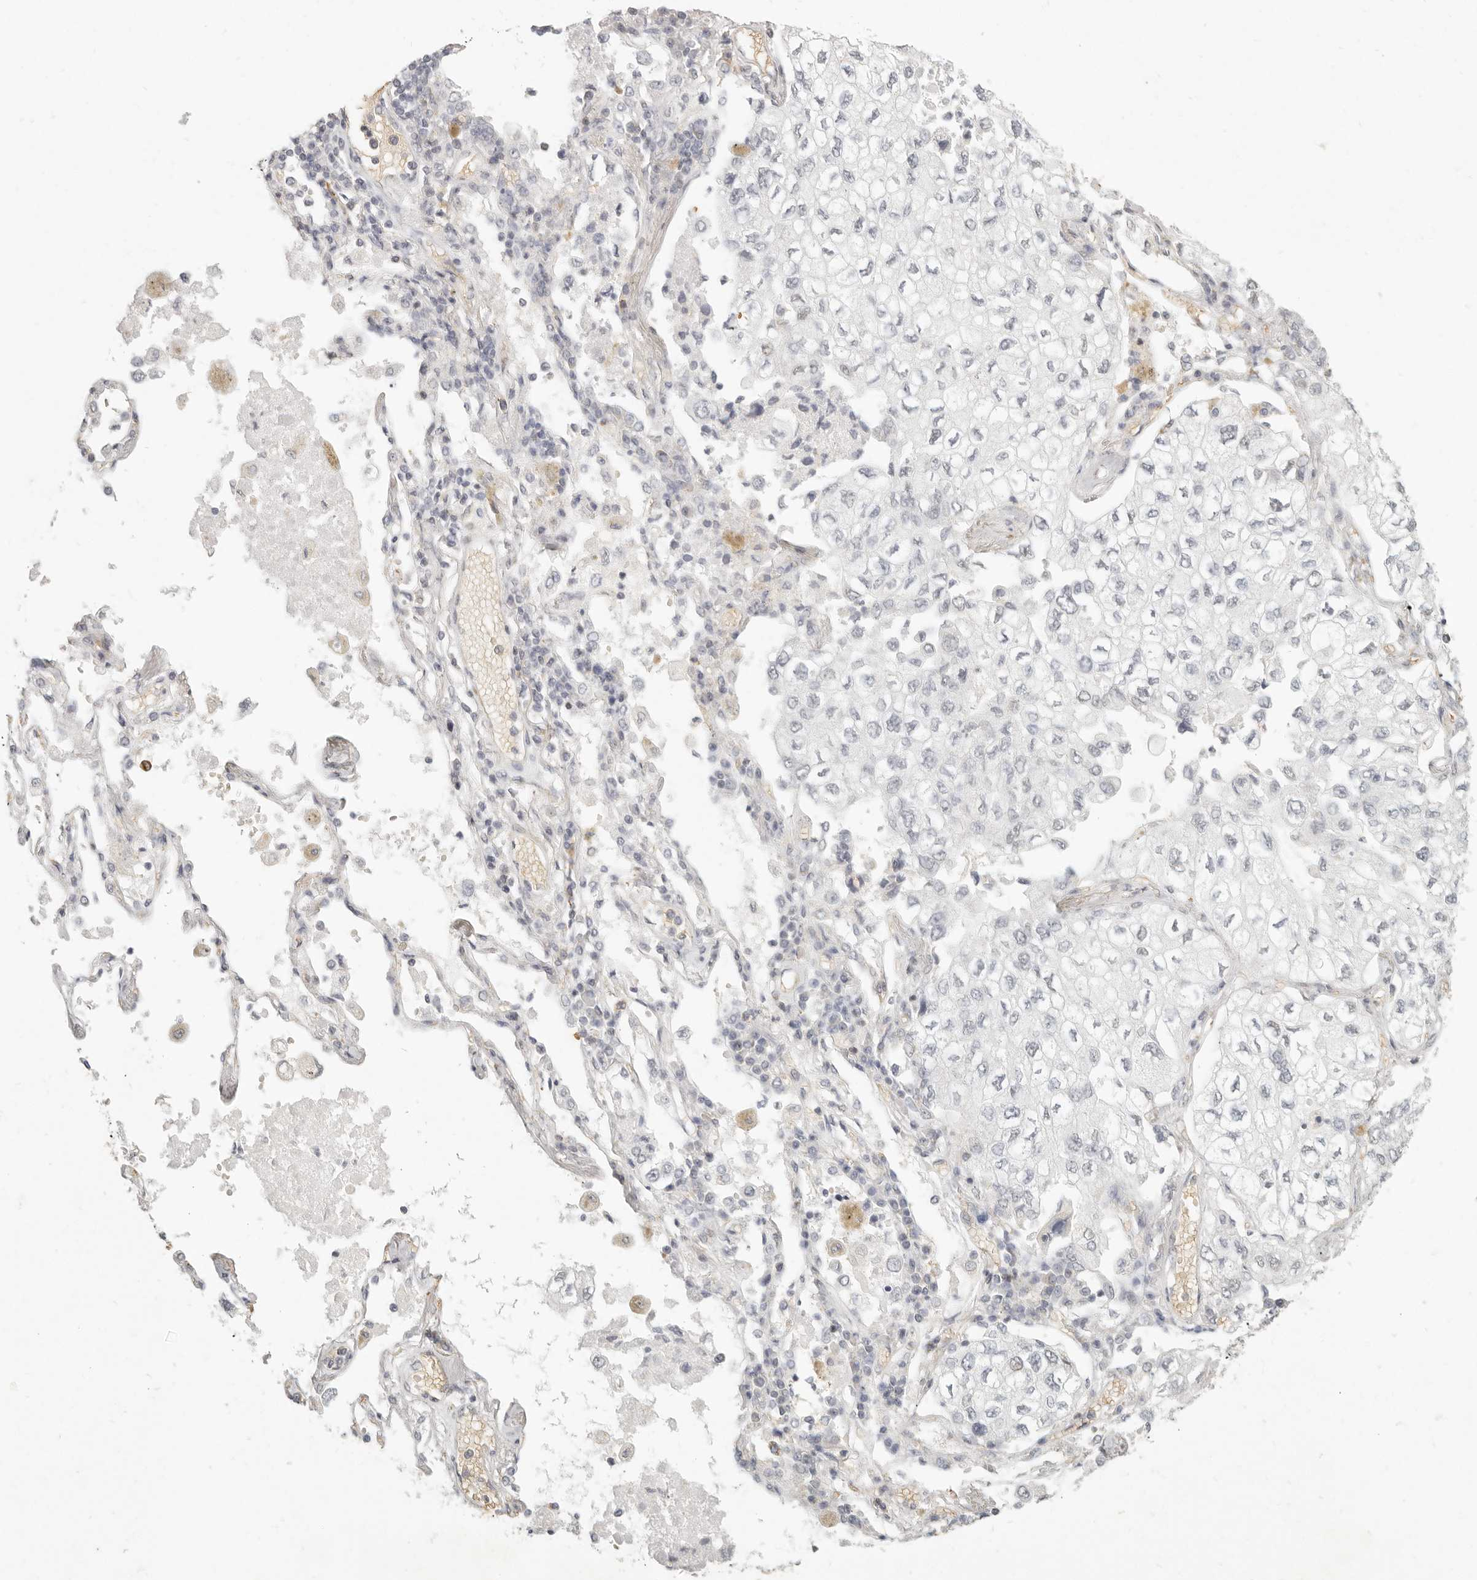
{"staining": {"intensity": "negative", "quantity": "none", "location": "none"}, "tissue": "lung cancer", "cell_type": "Tumor cells", "image_type": "cancer", "snomed": [{"axis": "morphology", "description": "Adenocarcinoma, NOS"}, {"axis": "topography", "description": "Lung"}], "caption": "IHC micrograph of neoplastic tissue: lung cancer (adenocarcinoma) stained with DAB (3,3'-diaminobenzidine) exhibits no significant protein expression in tumor cells.", "gene": "NIBAN1", "patient": {"sex": "male", "age": 63}}